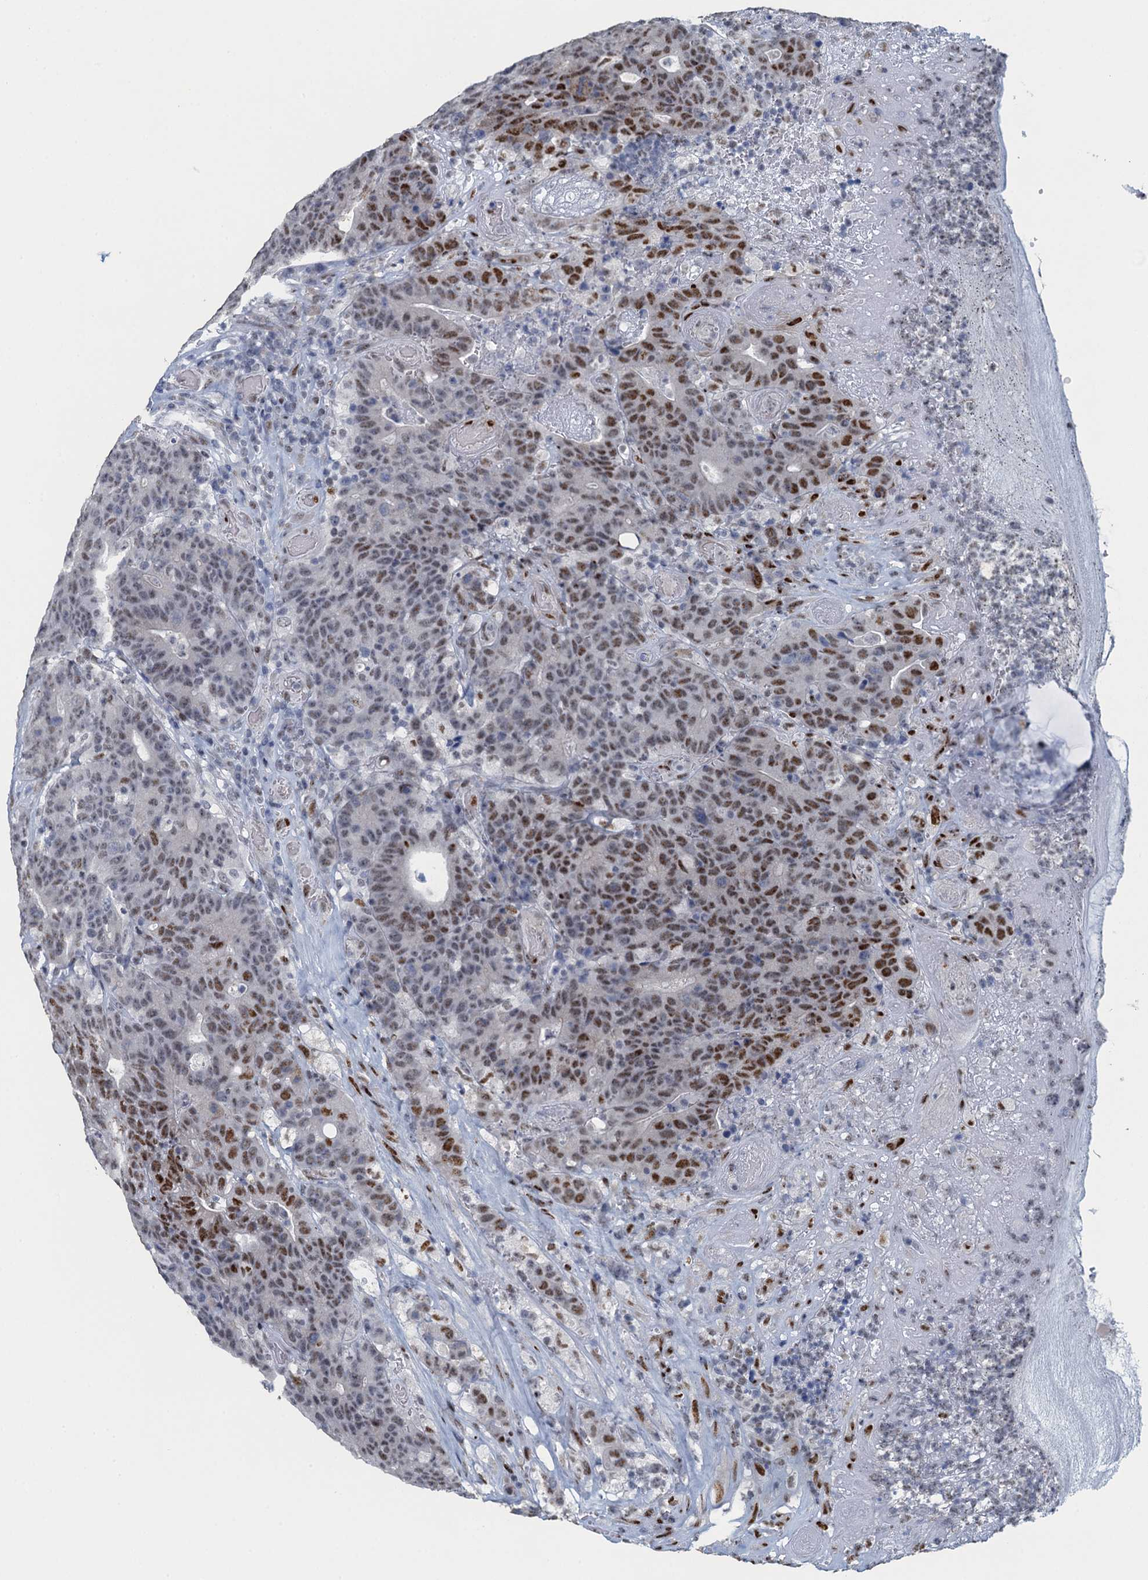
{"staining": {"intensity": "moderate", "quantity": ">75%", "location": "nuclear"}, "tissue": "colorectal cancer", "cell_type": "Tumor cells", "image_type": "cancer", "snomed": [{"axis": "morphology", "description": "Adenocarcinoma, NOS"}, {"axis": "topography", "description": "Colon"}], "caption": "Protein expression analysis of human colorectal cancer reveals moderate nuclear expression in about >75% of tumor cells.", "gene": "TTLL9", "patient": {"sex": "female", "age": 75}}